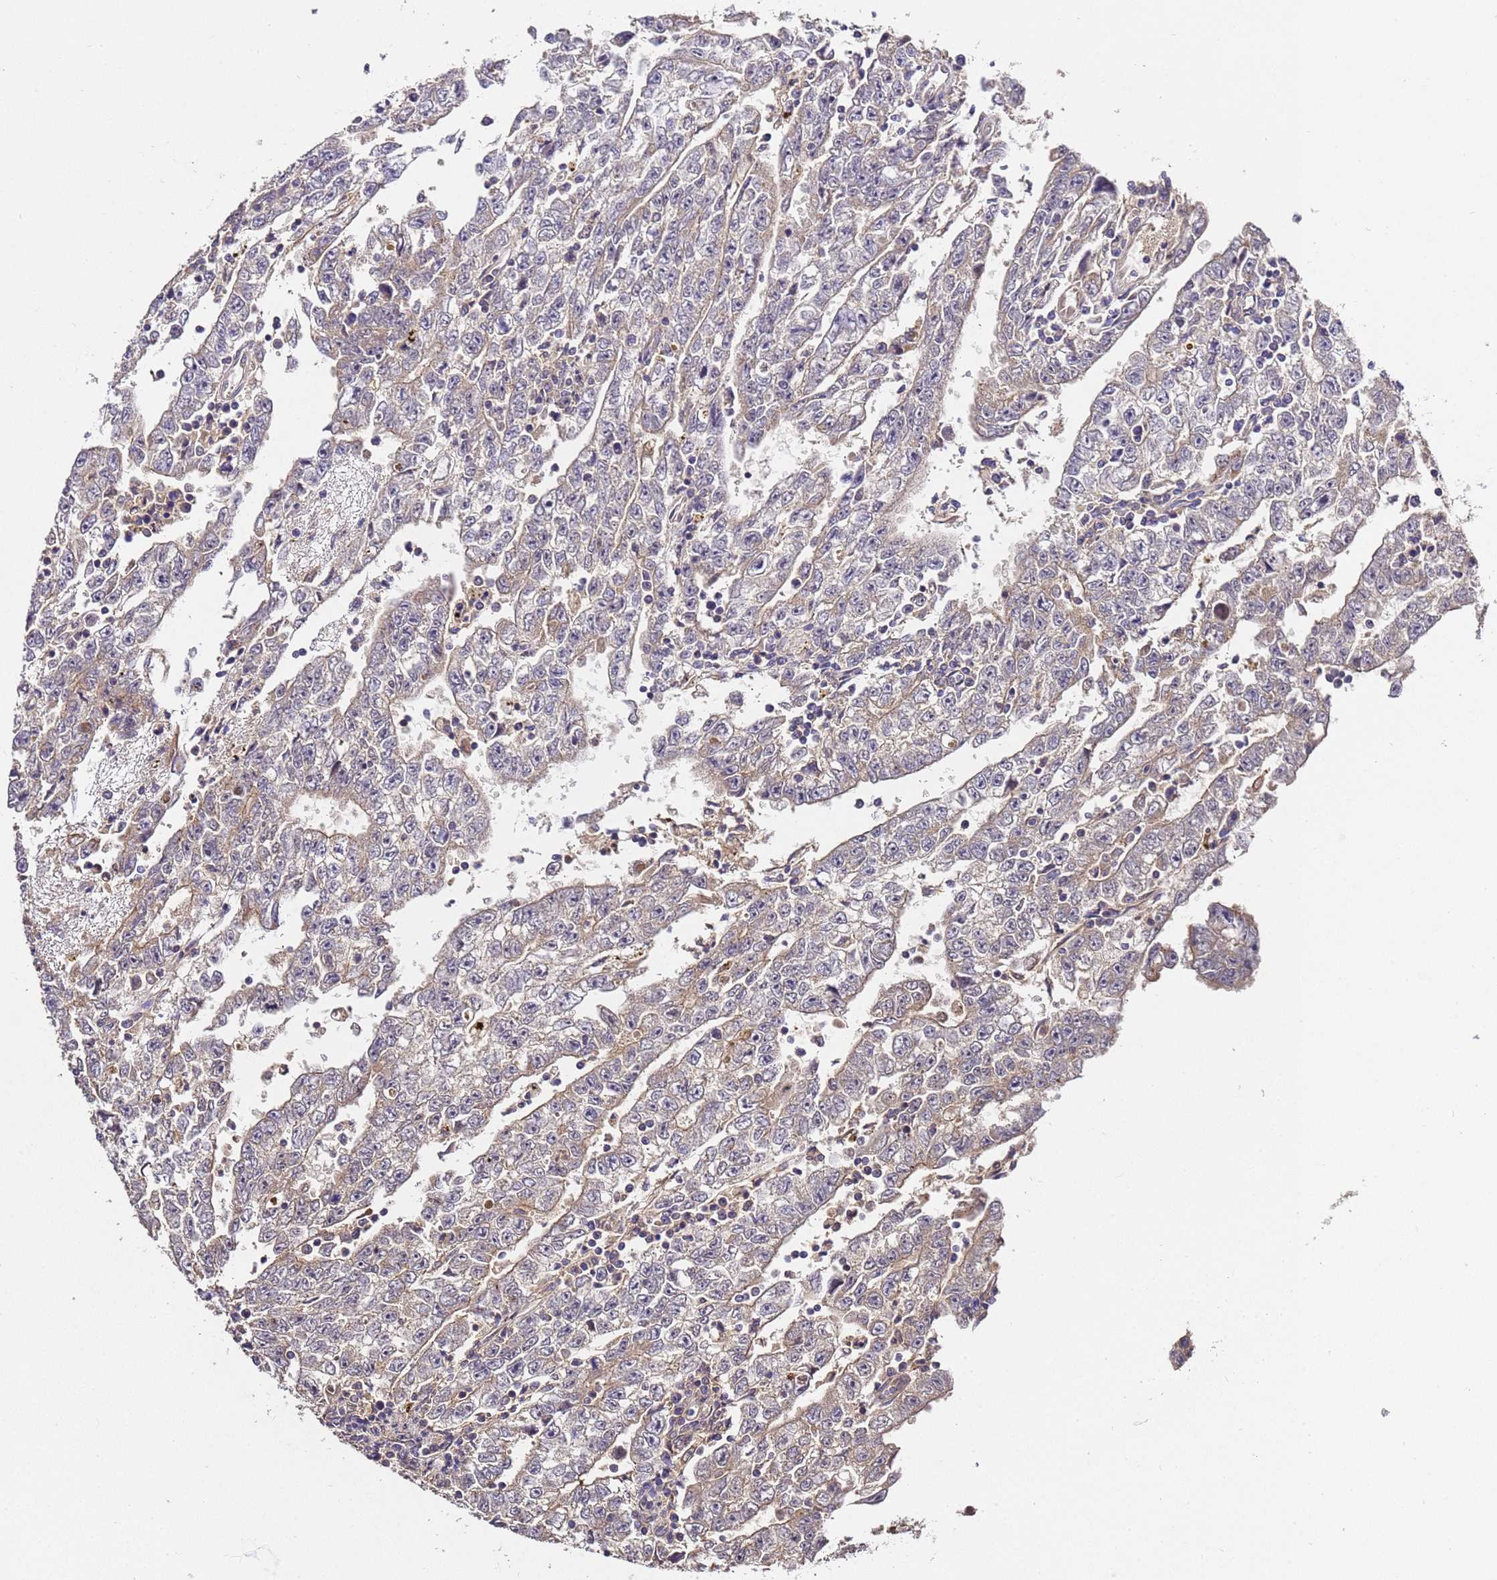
{"staining": {"intensity": "weak", "quantity": "<25%", "location": "cytoplasmic/membranous"}, "tissue": "testis cancer", "cell_type": "Tumor cells", "image_type": "cancer", "snomed": [{"axis": "morphology", "description": "Carcinoma, Embryonal, NOS"}, {"axis": "topography", "description": "Testis"}], "caption": "Tumor cells are negative for brown protein staining in testis cancer.", "gene": "LGI4", "patient": {"sex": "male", "age": 25}}